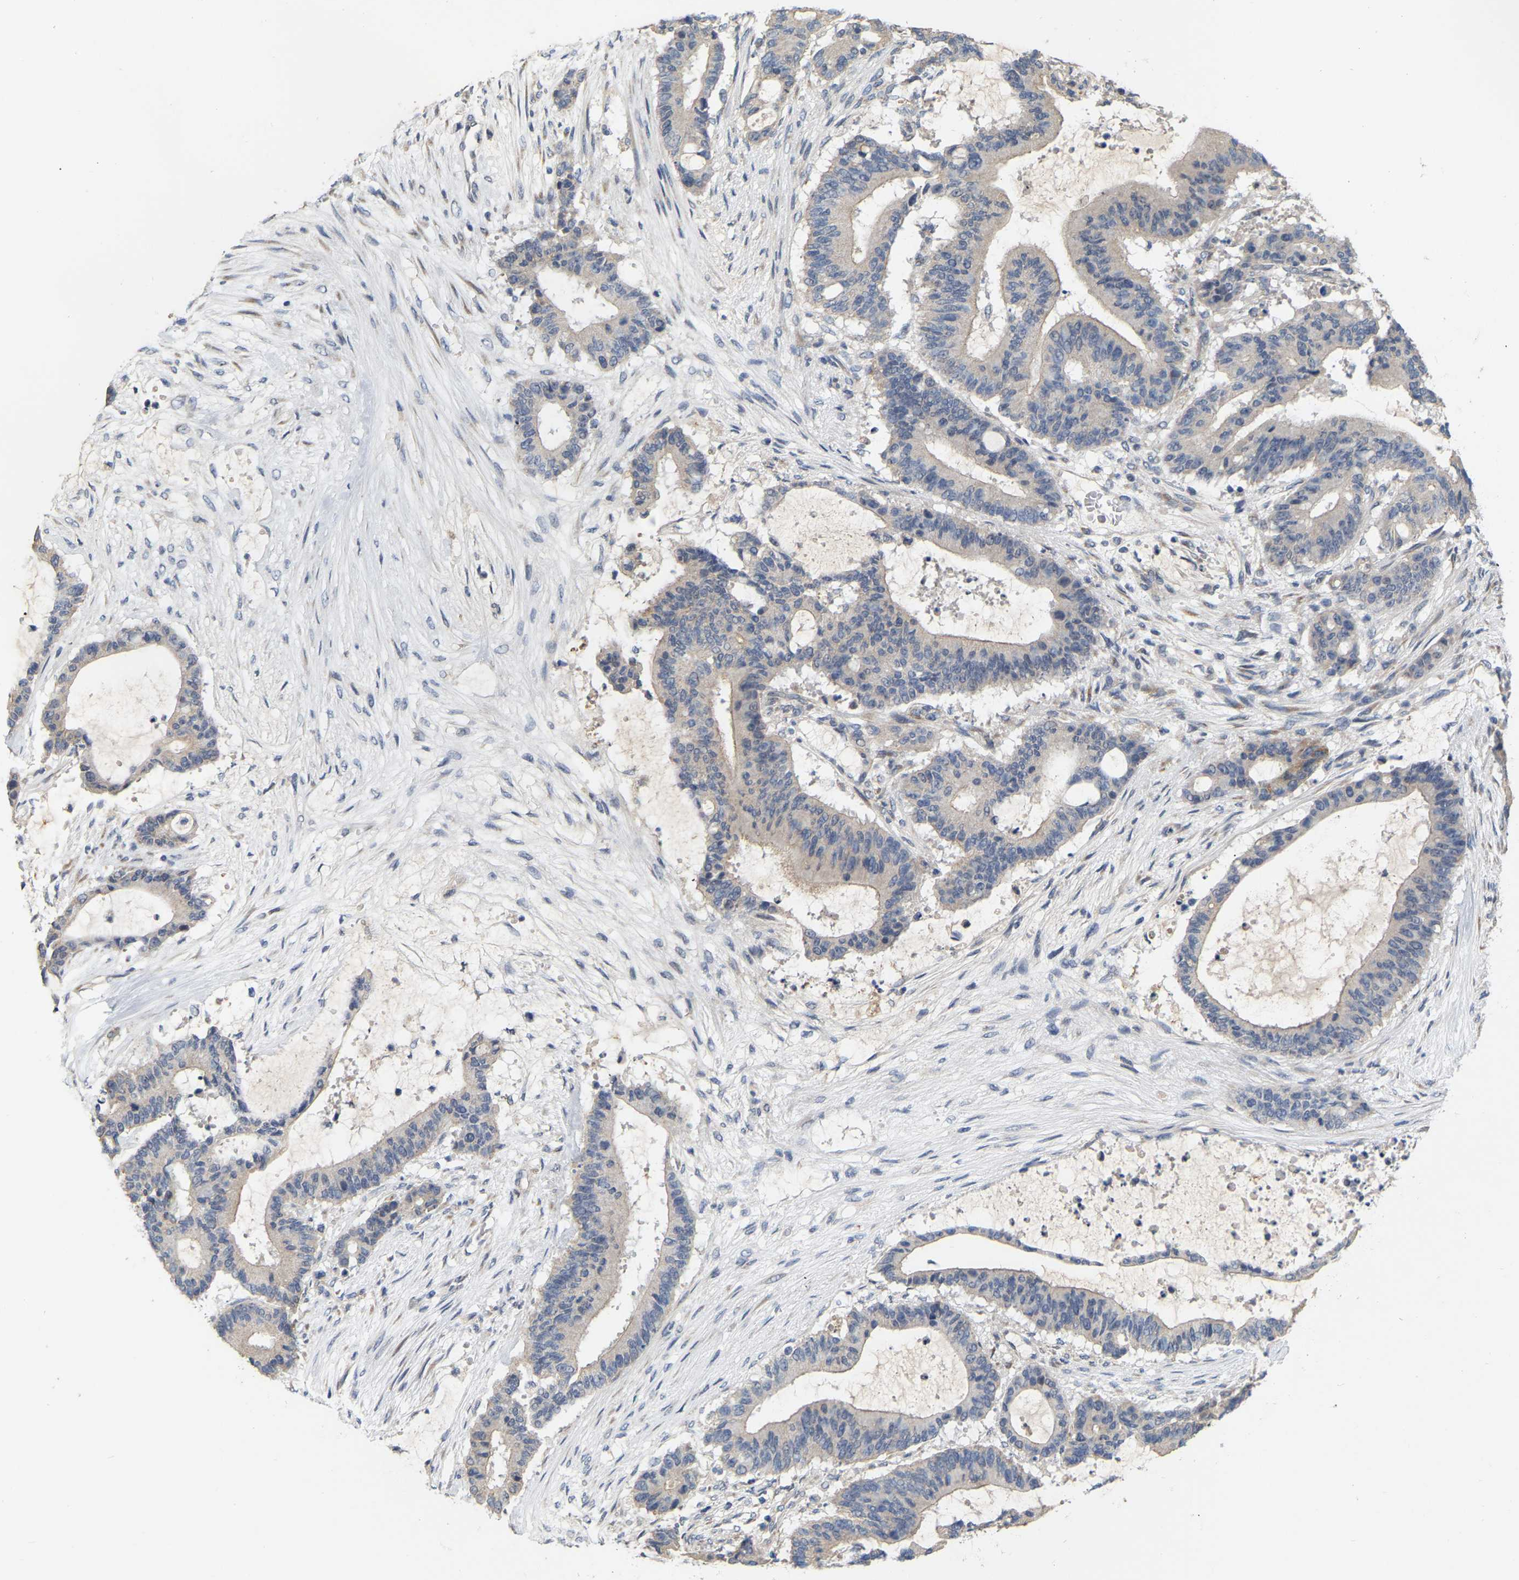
{"staining": {"intensity": "weak", "quantity": "<25%", "location": "cytoplasmic/membranous"}, "tissue": "liver cancer", "cell_type": "Tumor cells", "image_type": "cancer", "snomed": [{"axis": "morphology", "description": "Cholangiocarcinoma"}, {"axis": "topography", "description": "Liver"}], "caption": "Immunohistochemistry photomicrograph of human cholangiocarcinoma (liver) stained for a protein (brown), which demonstrates no staining in tumor cells. (DAB immunohistochemistry with hematoxylin counter stain).", "gene": "SSH1", "patient": {"sex": "female", "age": 73}}